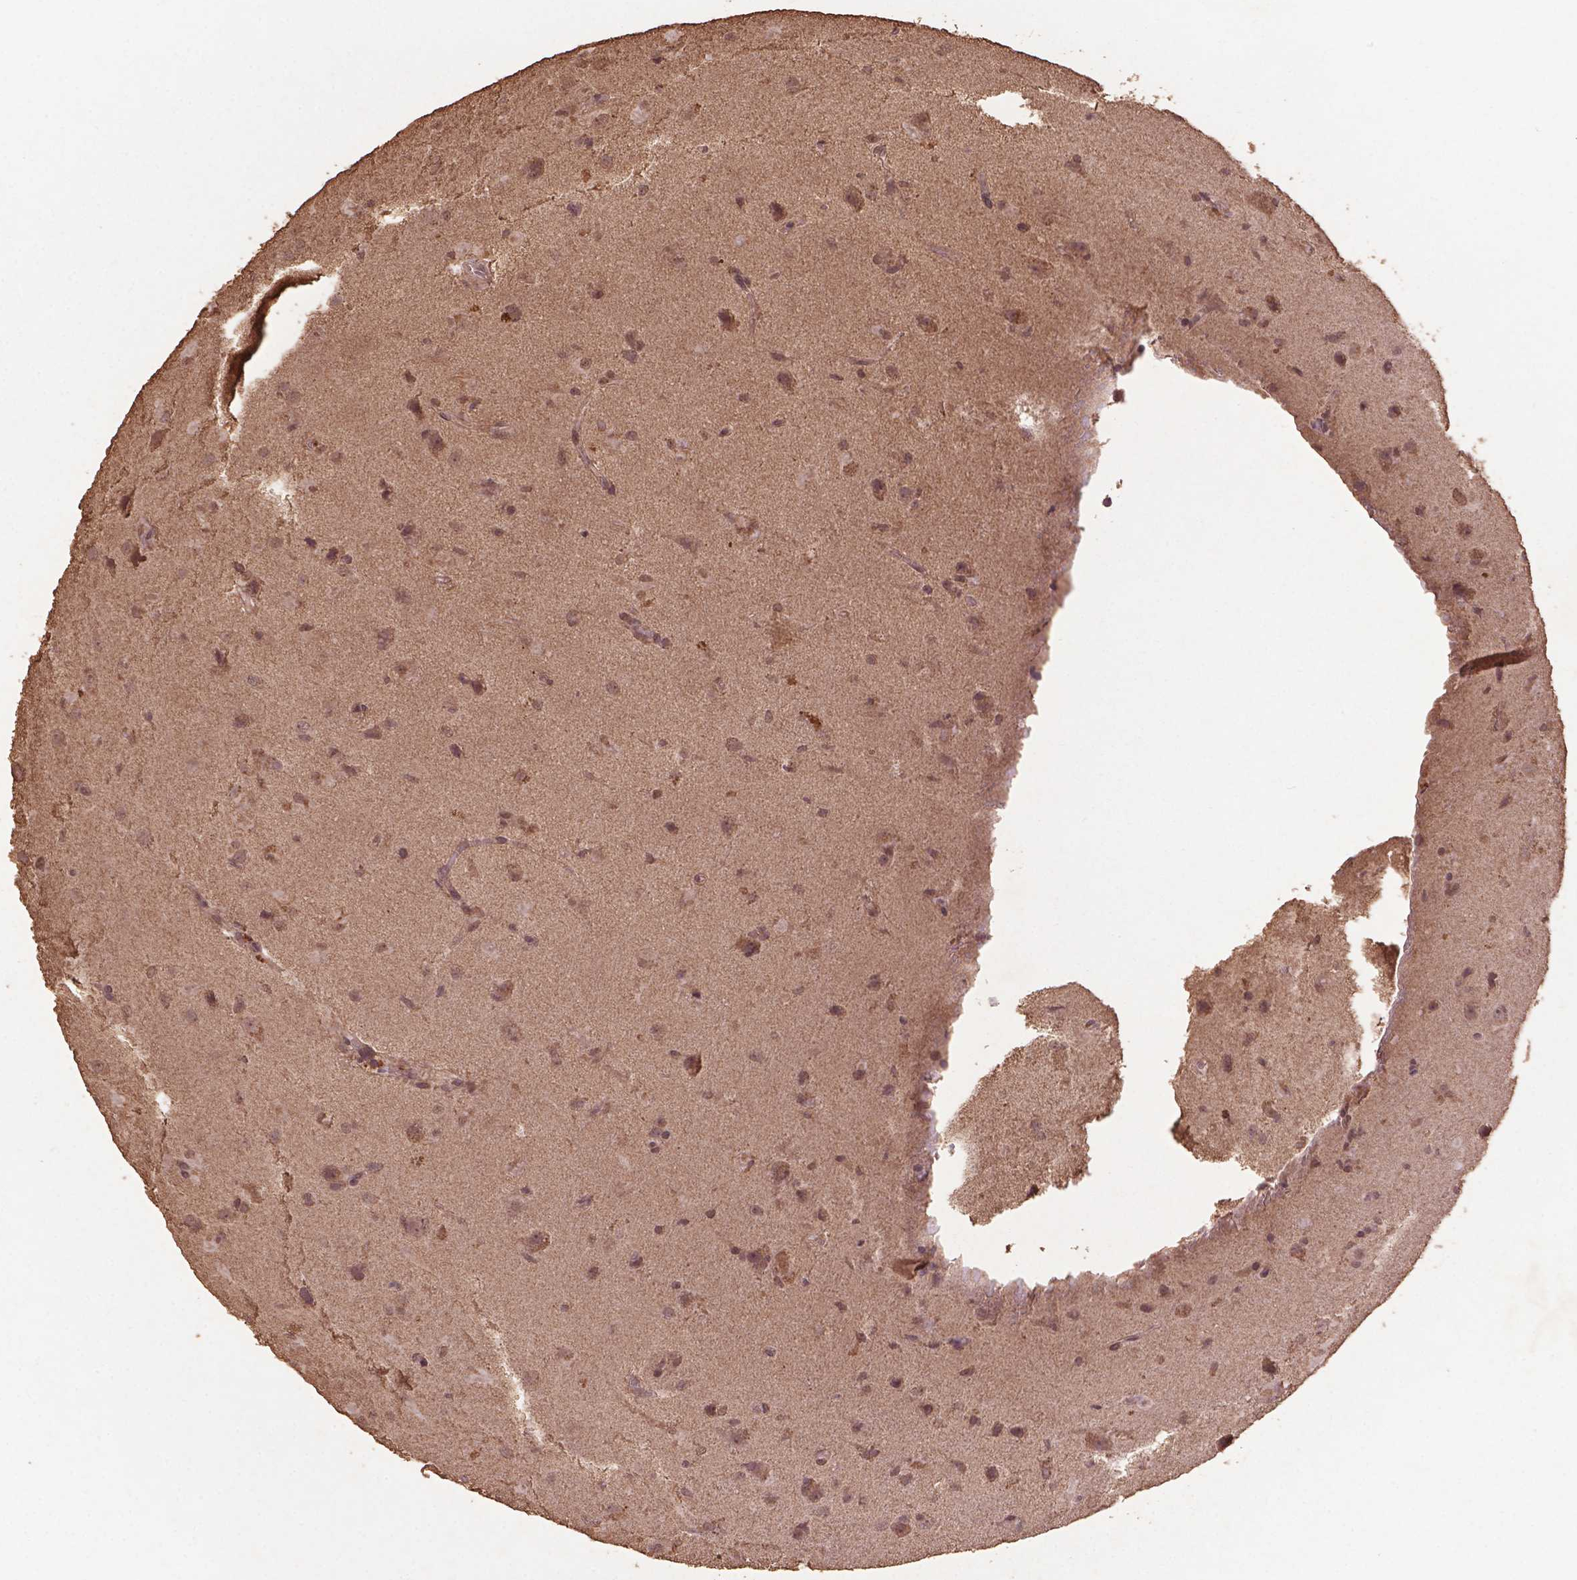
{"staining": {"intensity": "weak", "quantity": ">75%", "location": "cytoplasmic/membranous"}, "tissue": "glioma", "cell_type": "Tumor cells", "image_type": "cancer", "snomed": [{"axis": "morphology", "description": "Glioma, malignant, Low grade"}, {"axis": "topography", "description": "Brain"}], "caption": "Human glioma stained with a protein marker shows weak staining in tumor cells.", "gene": "BABAM1", "patient": {"sex": "male", "age": 58}}